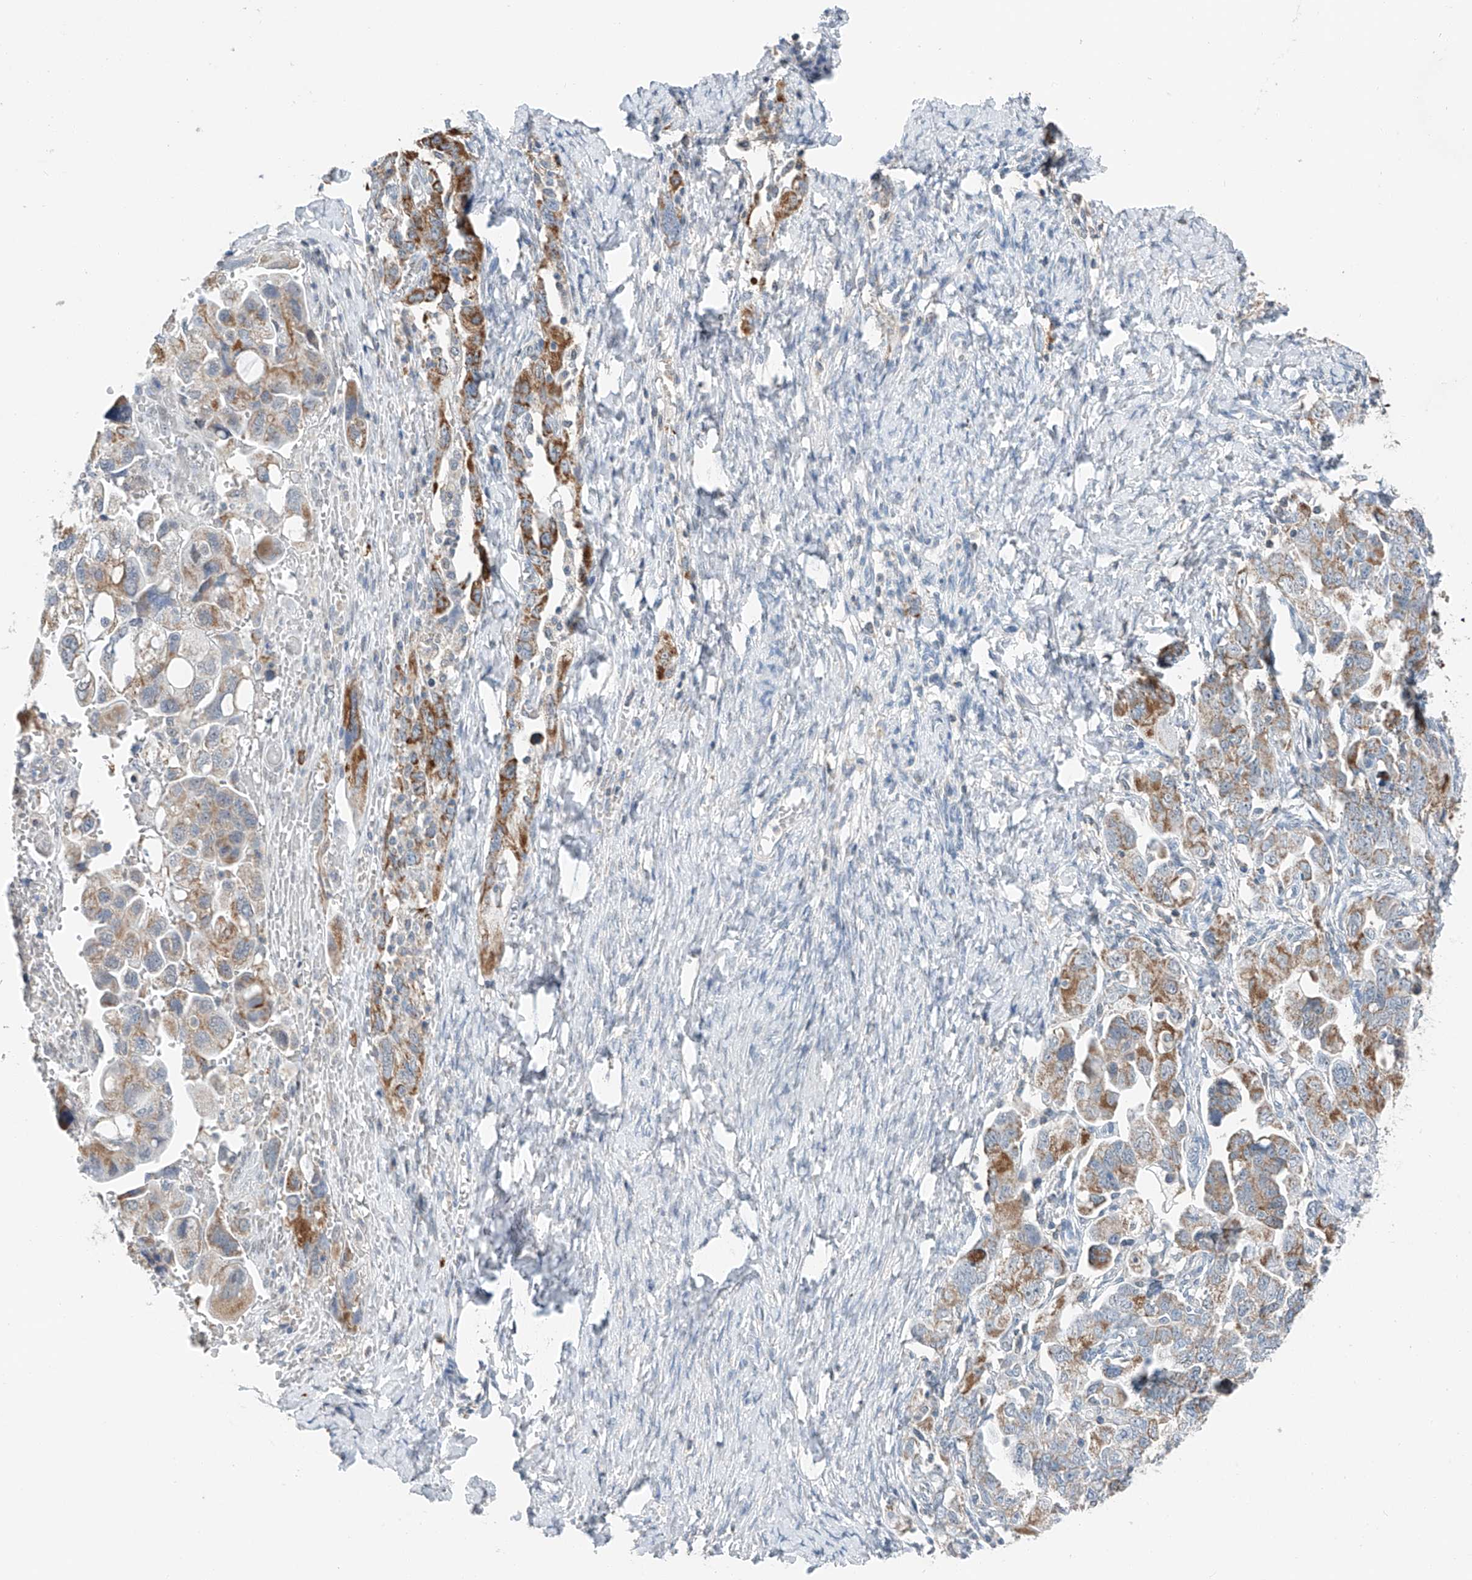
{"staining": {"intensity": "moderate", "quantity": ">75%", "location": "cytoplasmic/membranous"}, "tissue": "ovarian cancer", "cell_type": "Tumor cells", "image_type": "cancer", "snomed": [{"axis": "morphology", "description": "Carcinoma, NOS"}, {"axis": "morphology", "description": "Cystadenocarcinoma, serous, NOS"}, {"axis": "topography", "description": "Ovary"}], "caption": "High-power microscopy captured an immunohistochemistry (IHC) image of ovarian cancer (carcinoma), revealing moderate cytoplasmic/membranous positivity in about >75% of tumor cells.", "gene": "KLF15", "patient": {"sex": "female", "age": 69}}